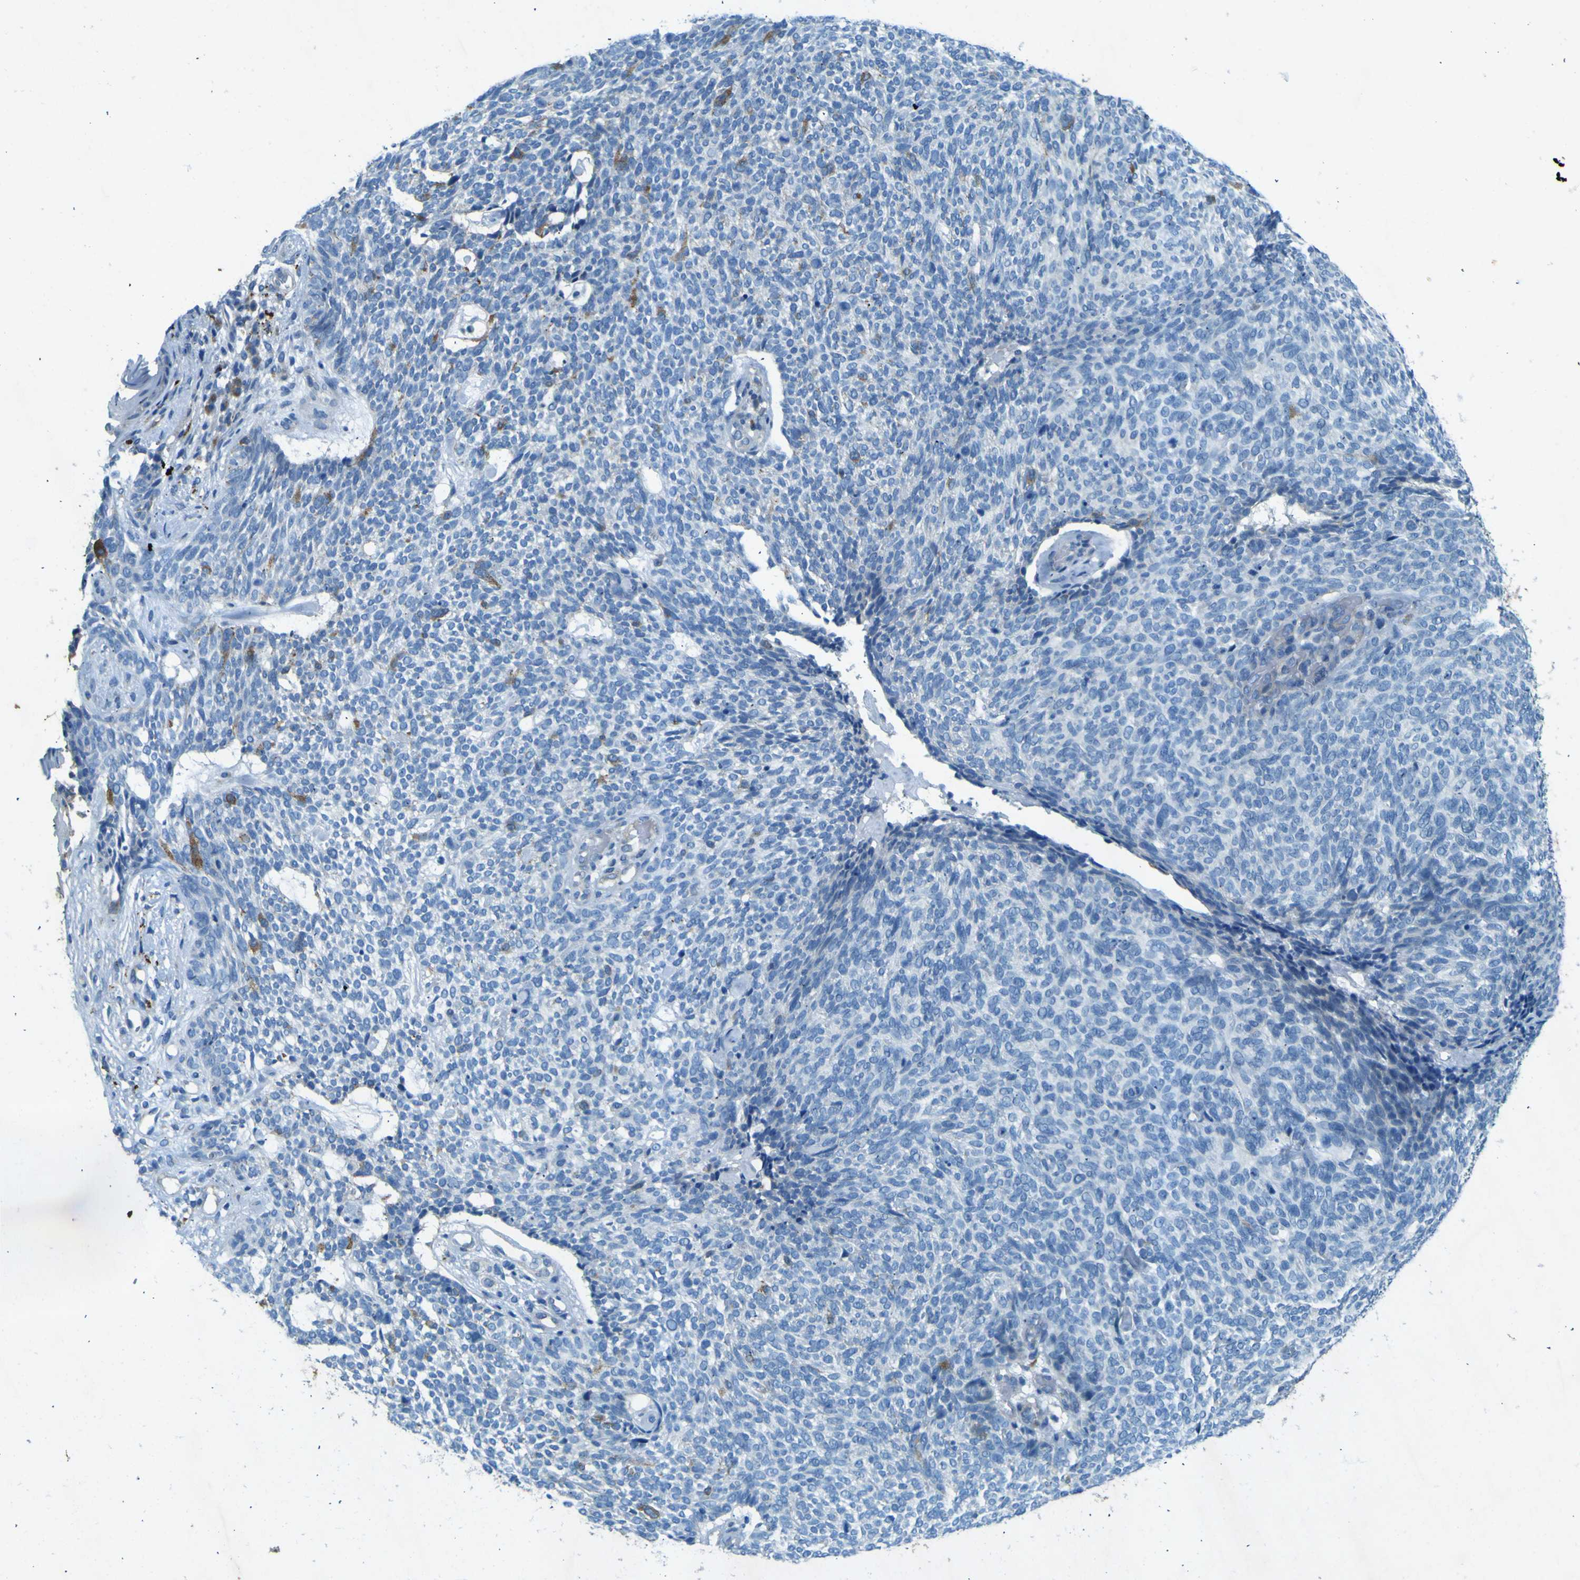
{"staining": {"intensity": "negative", "quantity": "none", "location": "none"}, "tissue": "skin cancer", "cell_type": "Tumor cells", "image_type": "cancer", "snomed": [{"axis": "morphology", "description": "Basal cell carcinoma"}, {"axis": "topography", "description": "Skin"}], "caption": "DAB (3,3'-diaminobenzidine) immunohistochemical staining of human skin cancer exhibits no significant positivity in tumor cells.", "gene": "PDE9A", "patient": {"sex": "female", "age": 84}}